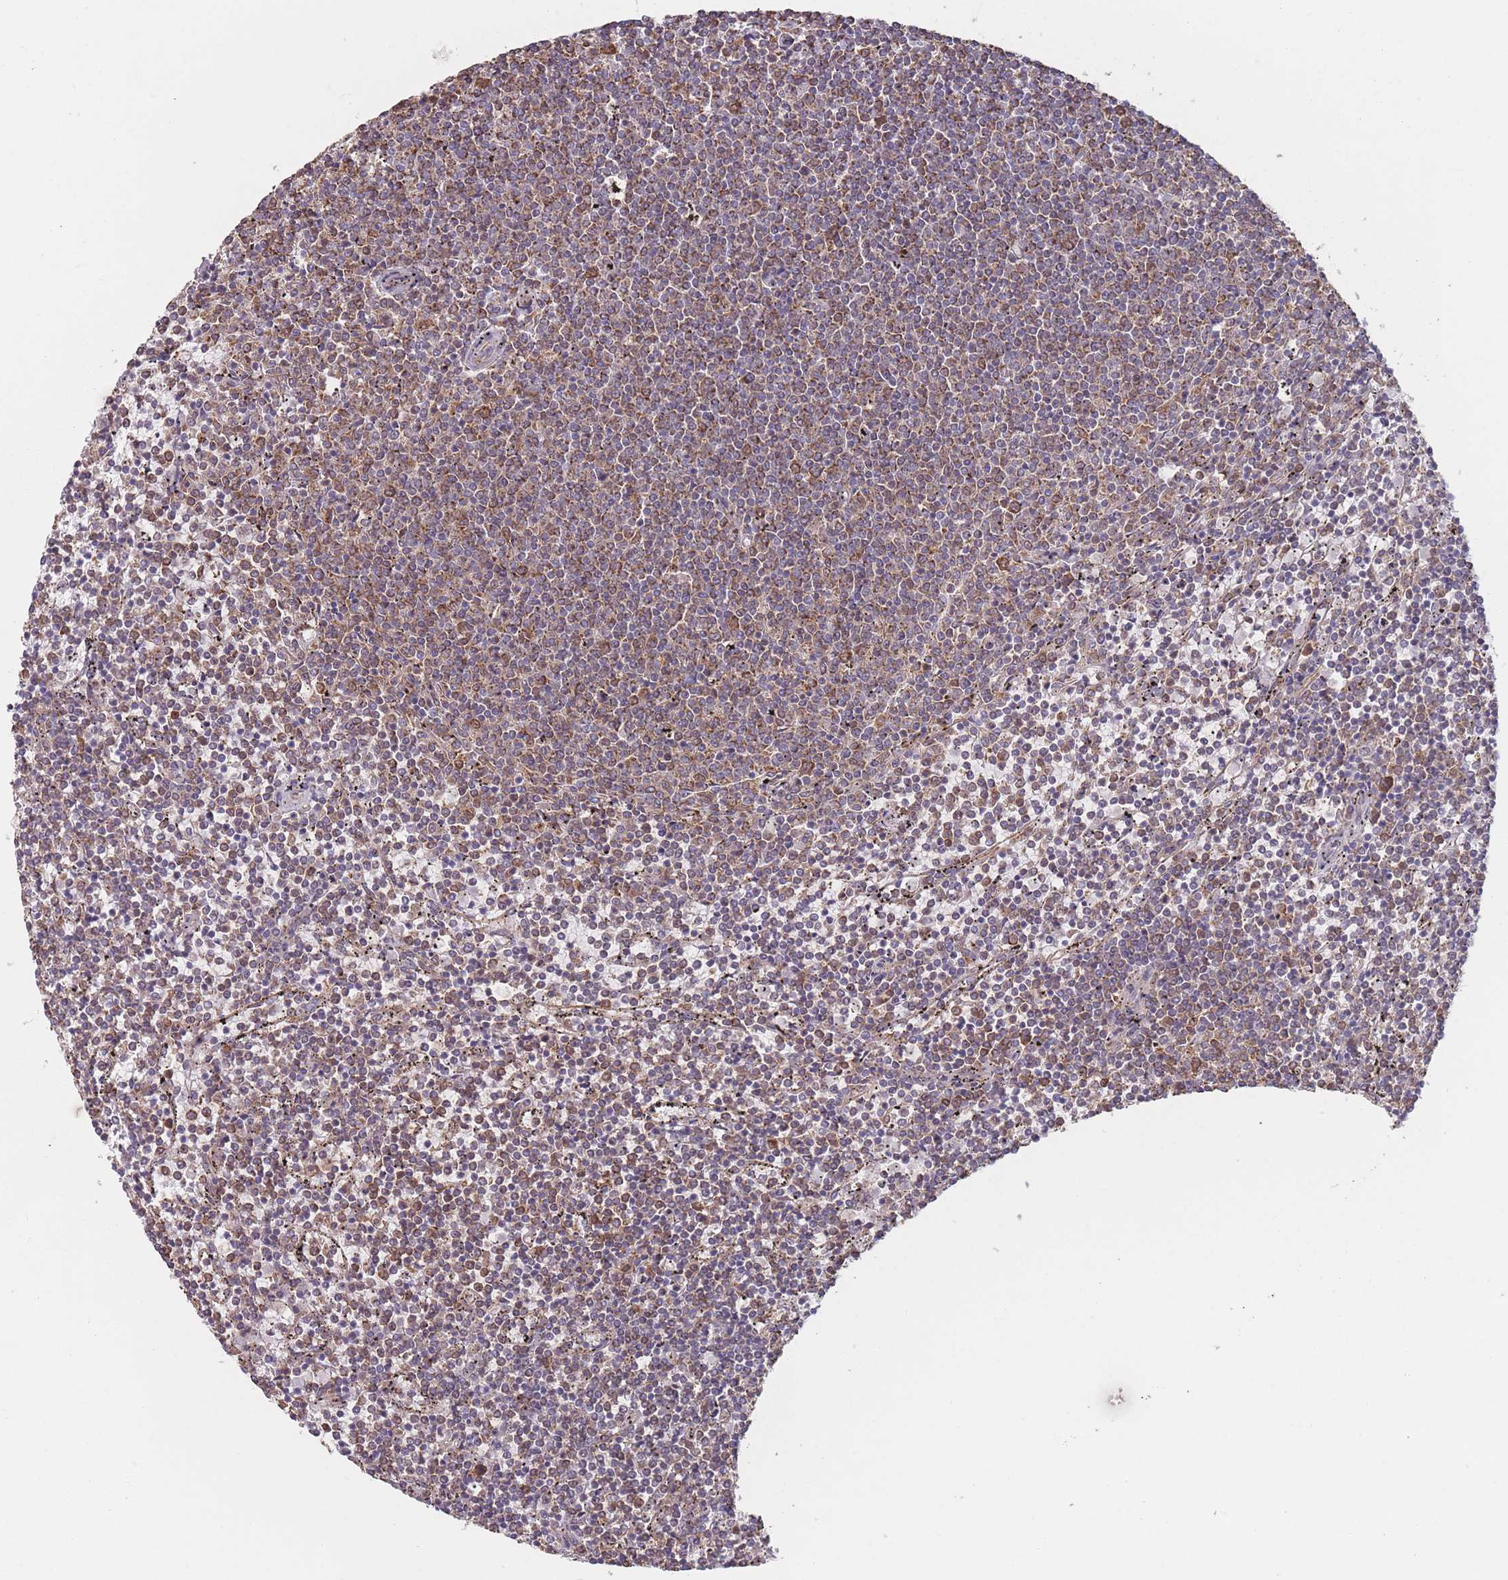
{"staining": {"intensity": "moderate", "quantity": ">75%", "location": "cytoplasmic/membranous"}, "tissue": "lymphoma", "cell_type": "Tumor cells", "image_type": "cancer", "snomed": [{"axis": "morphology", "description": "Malignant lymphoma, non-Hodgkin's type, Low grade"}, {"axis": "topography", "description": "Spleen"}], "caption": "IHC of low-grade malignant lymphoma, non-Hodgkin's type reveals medium levels of moderate cytoplasmic/membranous staining in about >75% of tumor cells.", "gene": "KIF16B", "patient": {"sex": "female", "age": 50}}